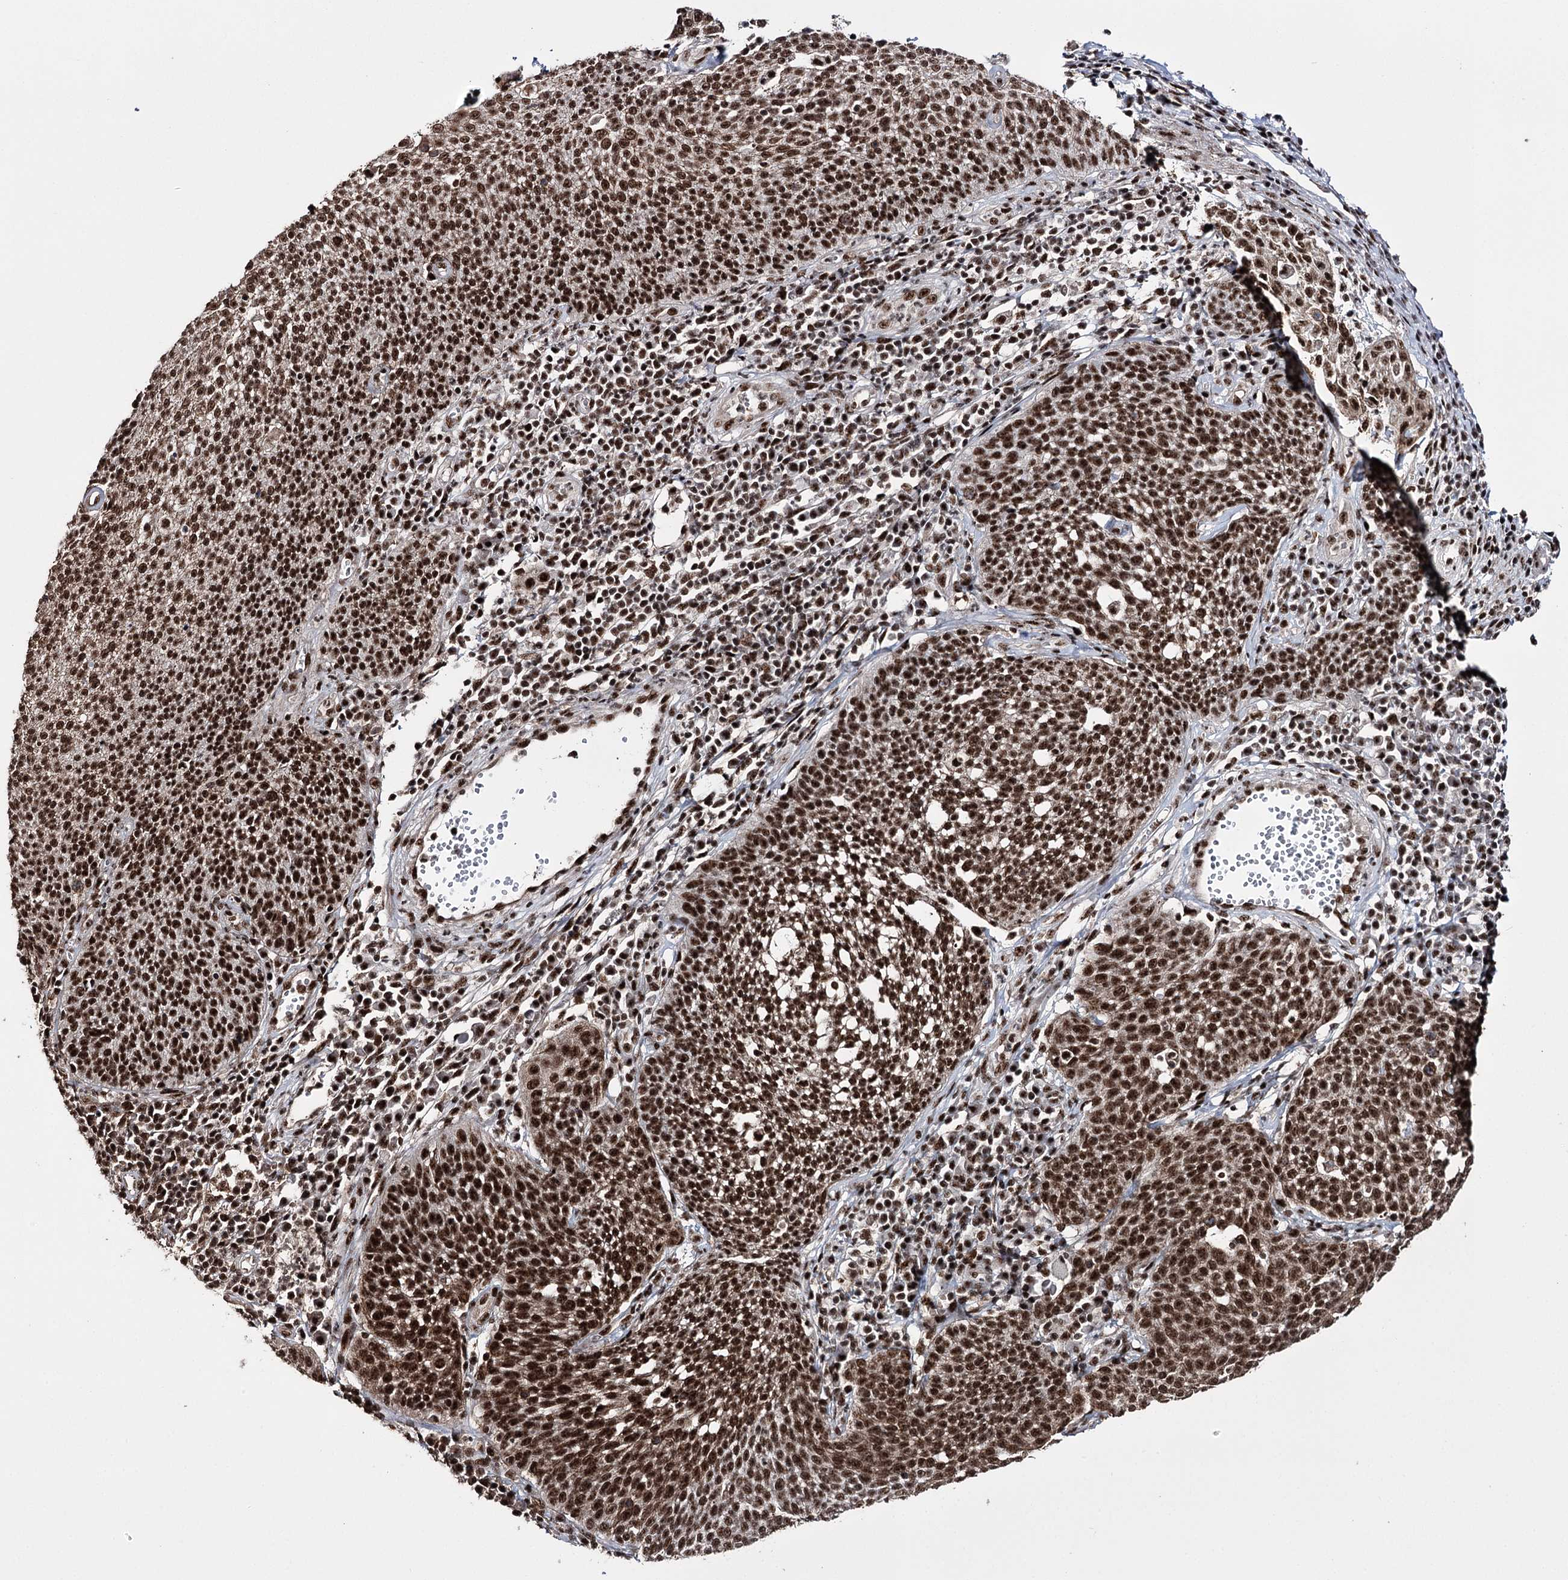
{"staining": {"intensity": "strong", "quantity": ">75%", "location": "nuclear"}, "tissue": "cervical cancer", "cell_type": "Tumor cells", "image_type": "cancer", "snomed": [{"axis": "morphology", "description": "Squamous cell carcinoma, NOS"}, {"axis": "topography", "description": "Cervix"}], "caption": "An image of cervical squamous cell carcinoma stained for a protein shows strong nuclear brown staining in tumor cells. (DAB IHC with brightfield microscopy, high magnification).", "gene": "PRPF40A", "patient": {"sex": "female", "age": 34}}